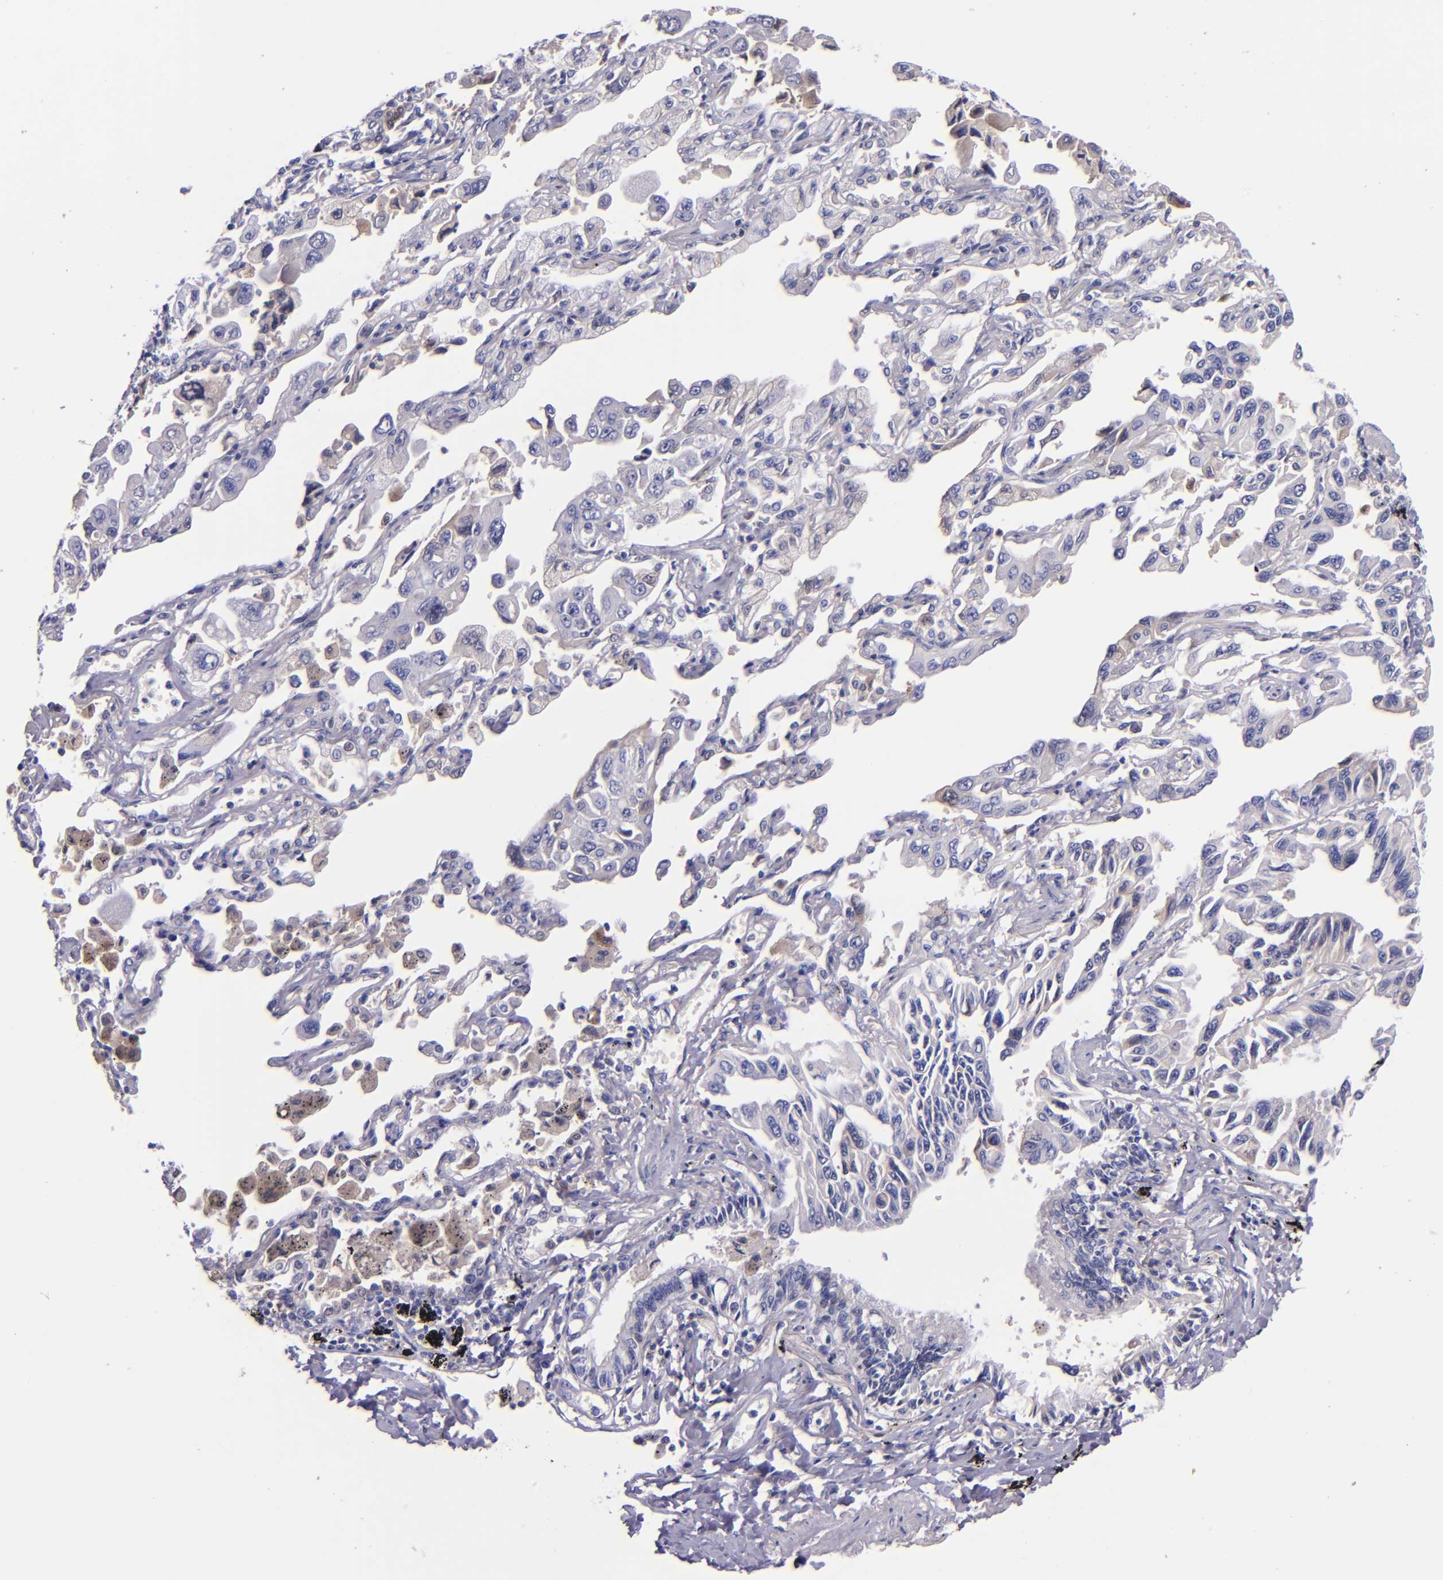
{"staining": {"intensity": "negative", "quantity": "none", "location": "none"}, "tissue": "lung cancer", "cell_type": "Tumor cells", "image_type": "cancer", "snomed": [{"axis": "morphology", "description": "Adenocarcinoma, NOS"}, {"axis": "topography", "description": "Lung"}], "caption": "Immunohistochemistry (IHC) histopathology image of neoplastic tissue: lung adenocarcinoma stained with DAB (3,3'-diaminobenzidine) demonstrates no significant protein expression in tumor cells.", "gene": "KNG1", "patient": {"sex": "male", "age": 64}}